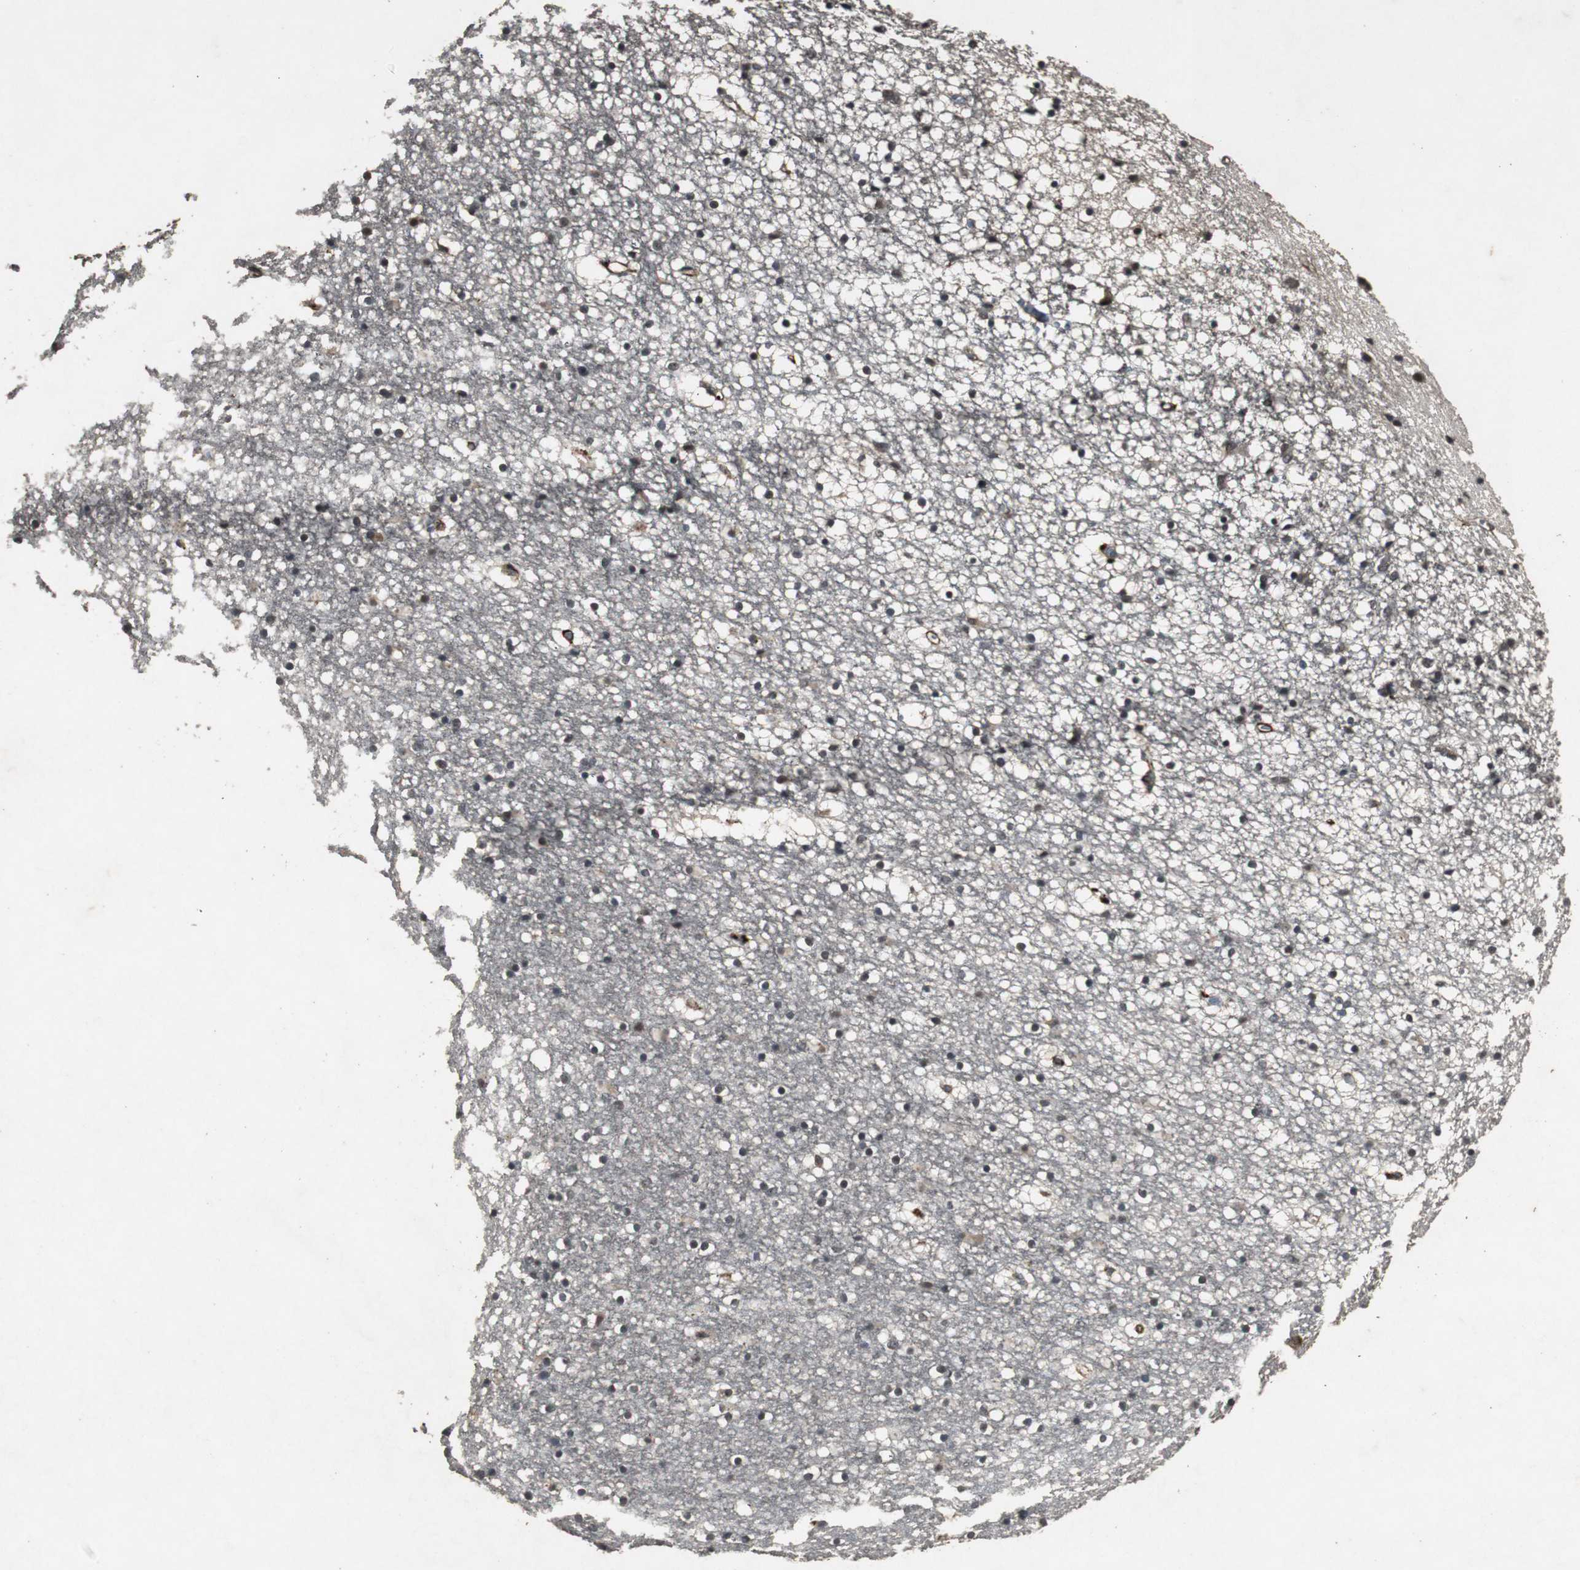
{"staining": {"intensity": "strong", "quantity": ">75%", "location": "cytoplasmic/membranous,nuclear"}, "tissue": "caudate", "cell_type": "Glial cells", "image_type": "normal", "snomed": [{"axis": "morphology", "description": "Normal tissue, NOS"}, {"axis": "topography", "description": "Lateral ventricle wall"}], "caption": "A micrograph of human caudate stained for a protein shows strong cytoplasmic/membranous,nuclear brown staining in glial cells. (Brightfield microscopy of DAB IHC at high magnification).", "gene": "EMX1", "patient": {"sex": "male", "age": 45}}